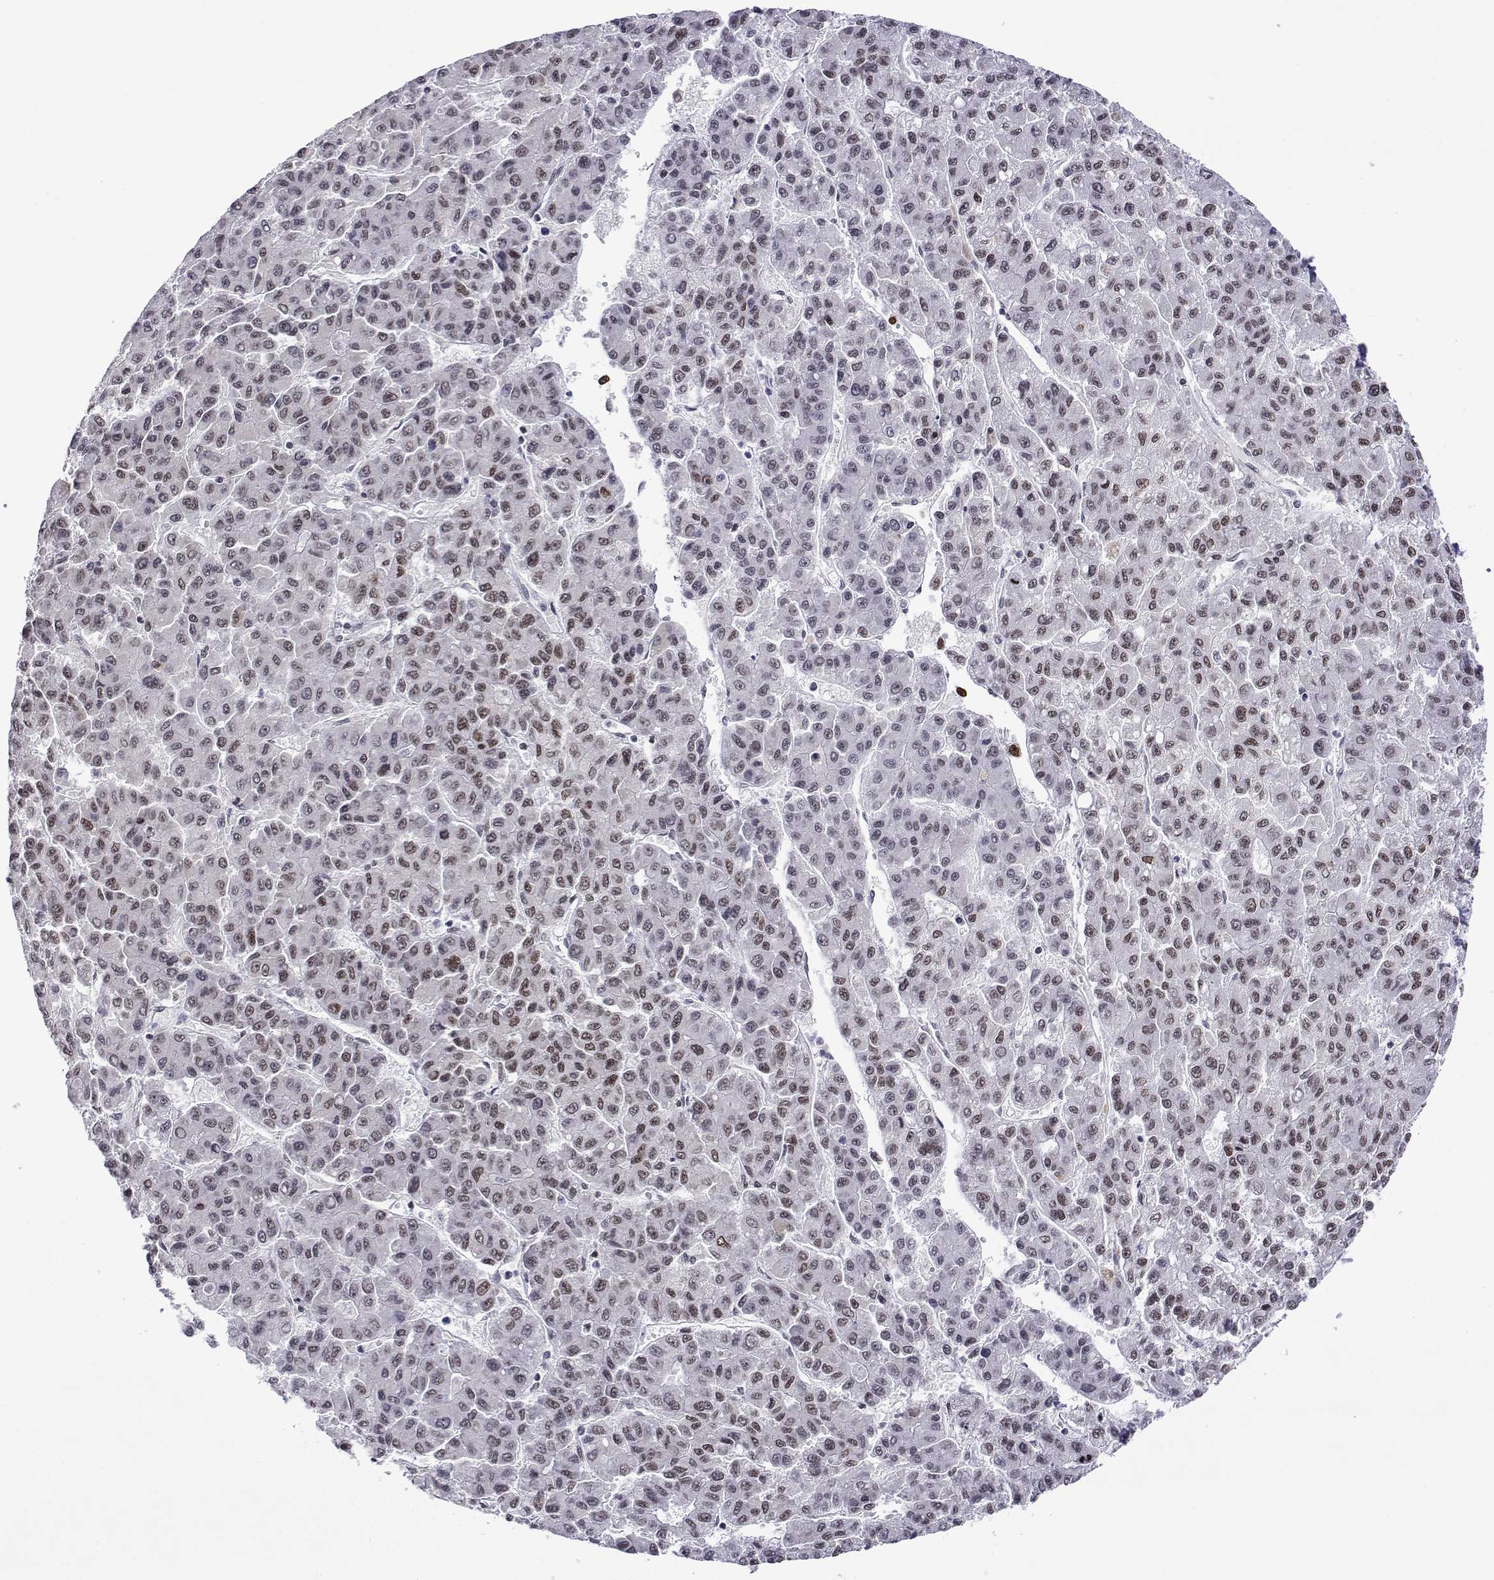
{"staining": {"intensity": "moderate", "quantity": "25%-75%", "location": "nuclear"}, "tissue": "liver cancer", "cell_type": "Tumor cells", "image_type": "cancer", "snomed": [{"axis": "morphology", "description": "Carcinoma, Hepatocellular, NOS"}, {"axis": "topography", "description": "Liver"}], "caption": "The photomicrograph displays immunohistochemical staining of liver hepatocellular carcinoma. There is moderate nuclear expression is seen in about 25%-75% of tumor cells.", "gene": "XPC", "patient": {"sex": "male", "age": 70}}